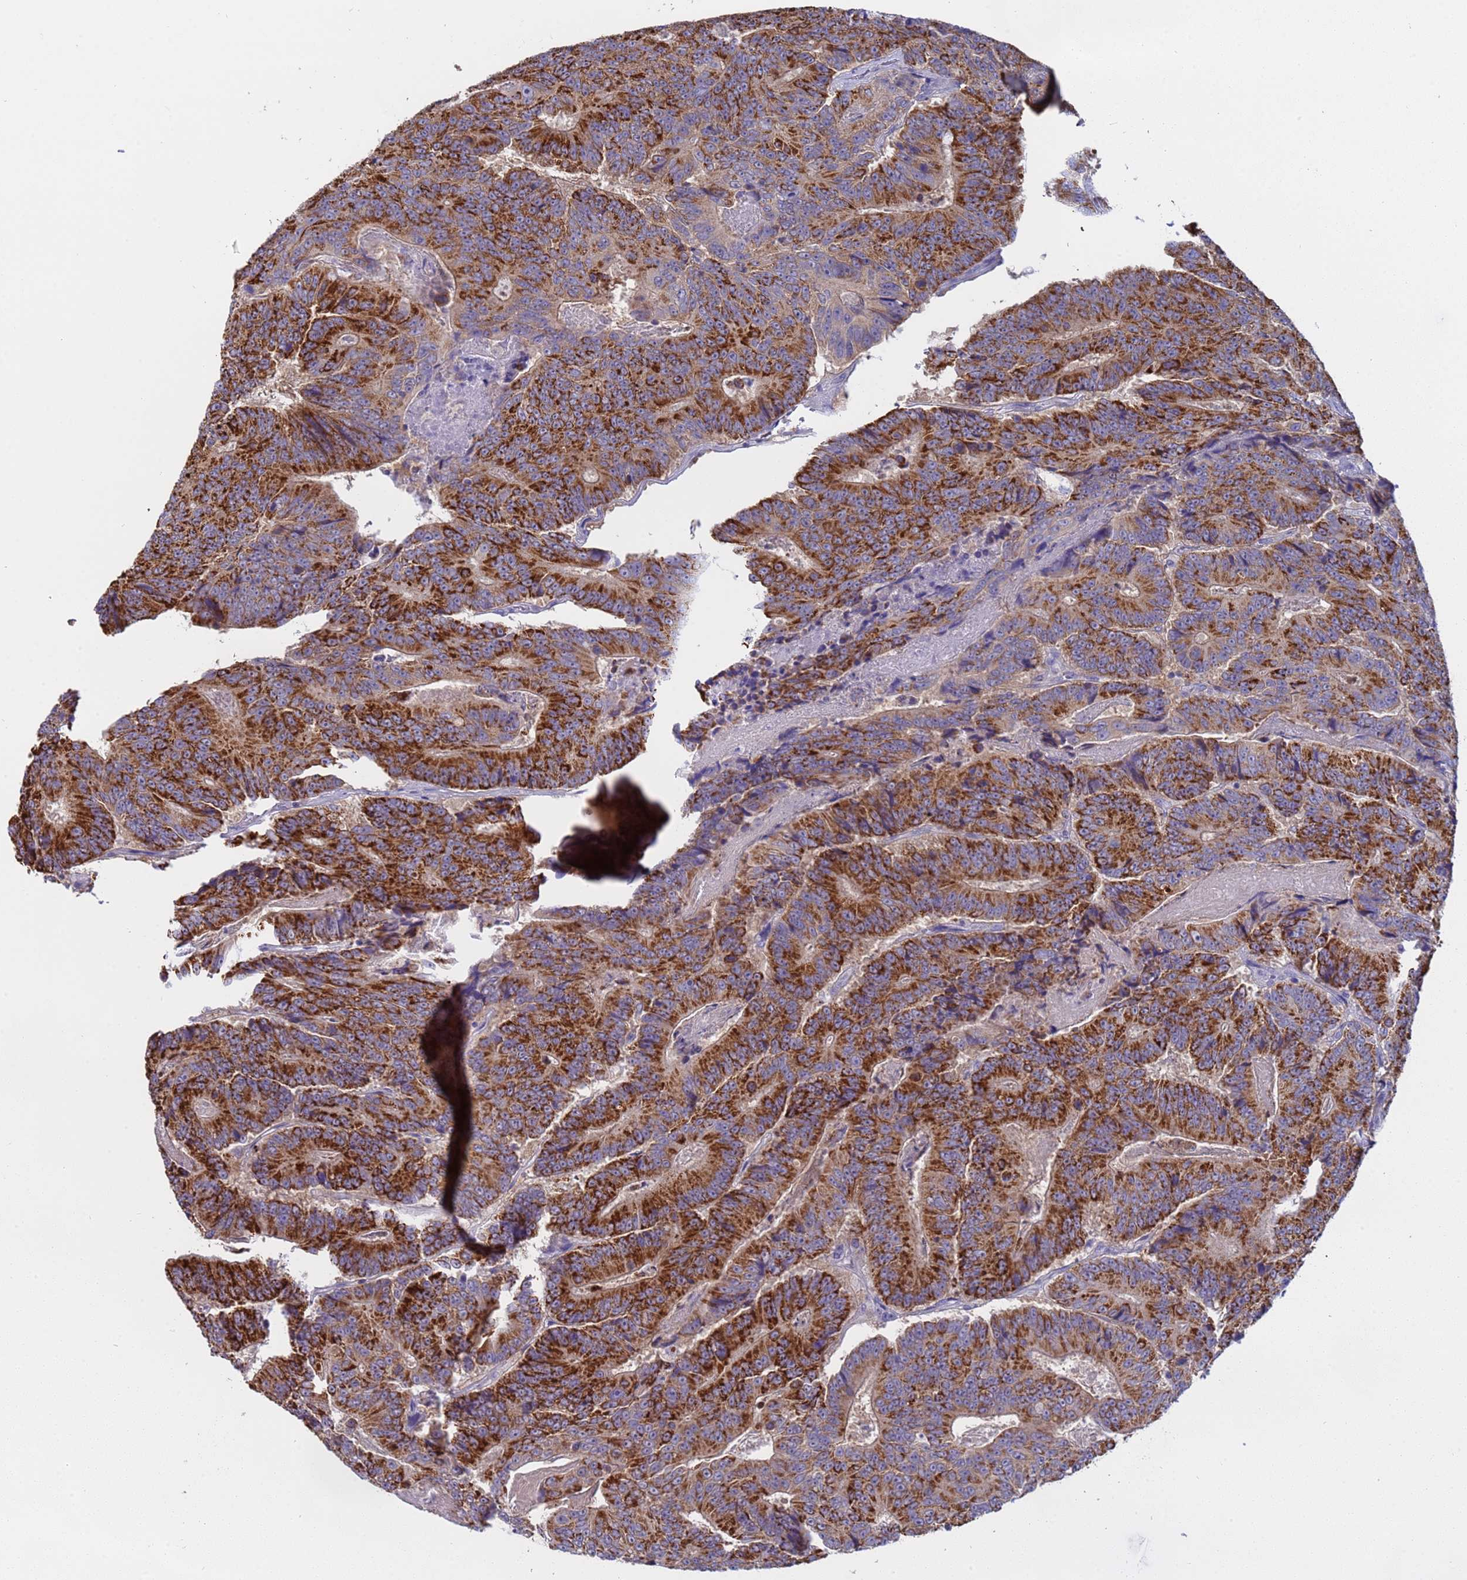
{"staining": {"intensity": "strong", "quantity": ">75%", "location": "cytoplasmic/membranous"}, "tissue": "colorectal cancer", "cell_type": "Tumor cells", "image_type": "cancer", "snomed": [{"axis": "morphology", "description": "Adenocarcinoma, NOS"}, {"axis": "topography", "description": "Colon"}], "caption": "A high-resolution photomicrograph shows immunohistochemistry (IHC) staining of colorectal adenocarcinoma, which exhibits strong cytoplasmic/membranous expression in about >75% of tumor cells. The staining is performed using DAB (3,3'-diaminobenzidine) brown chromogen to label protein expression. The nuclei are counter-stained blue using hematoxylin.", "gene": "CAPN7", "patient": {"sex": "male", "age": 83}}